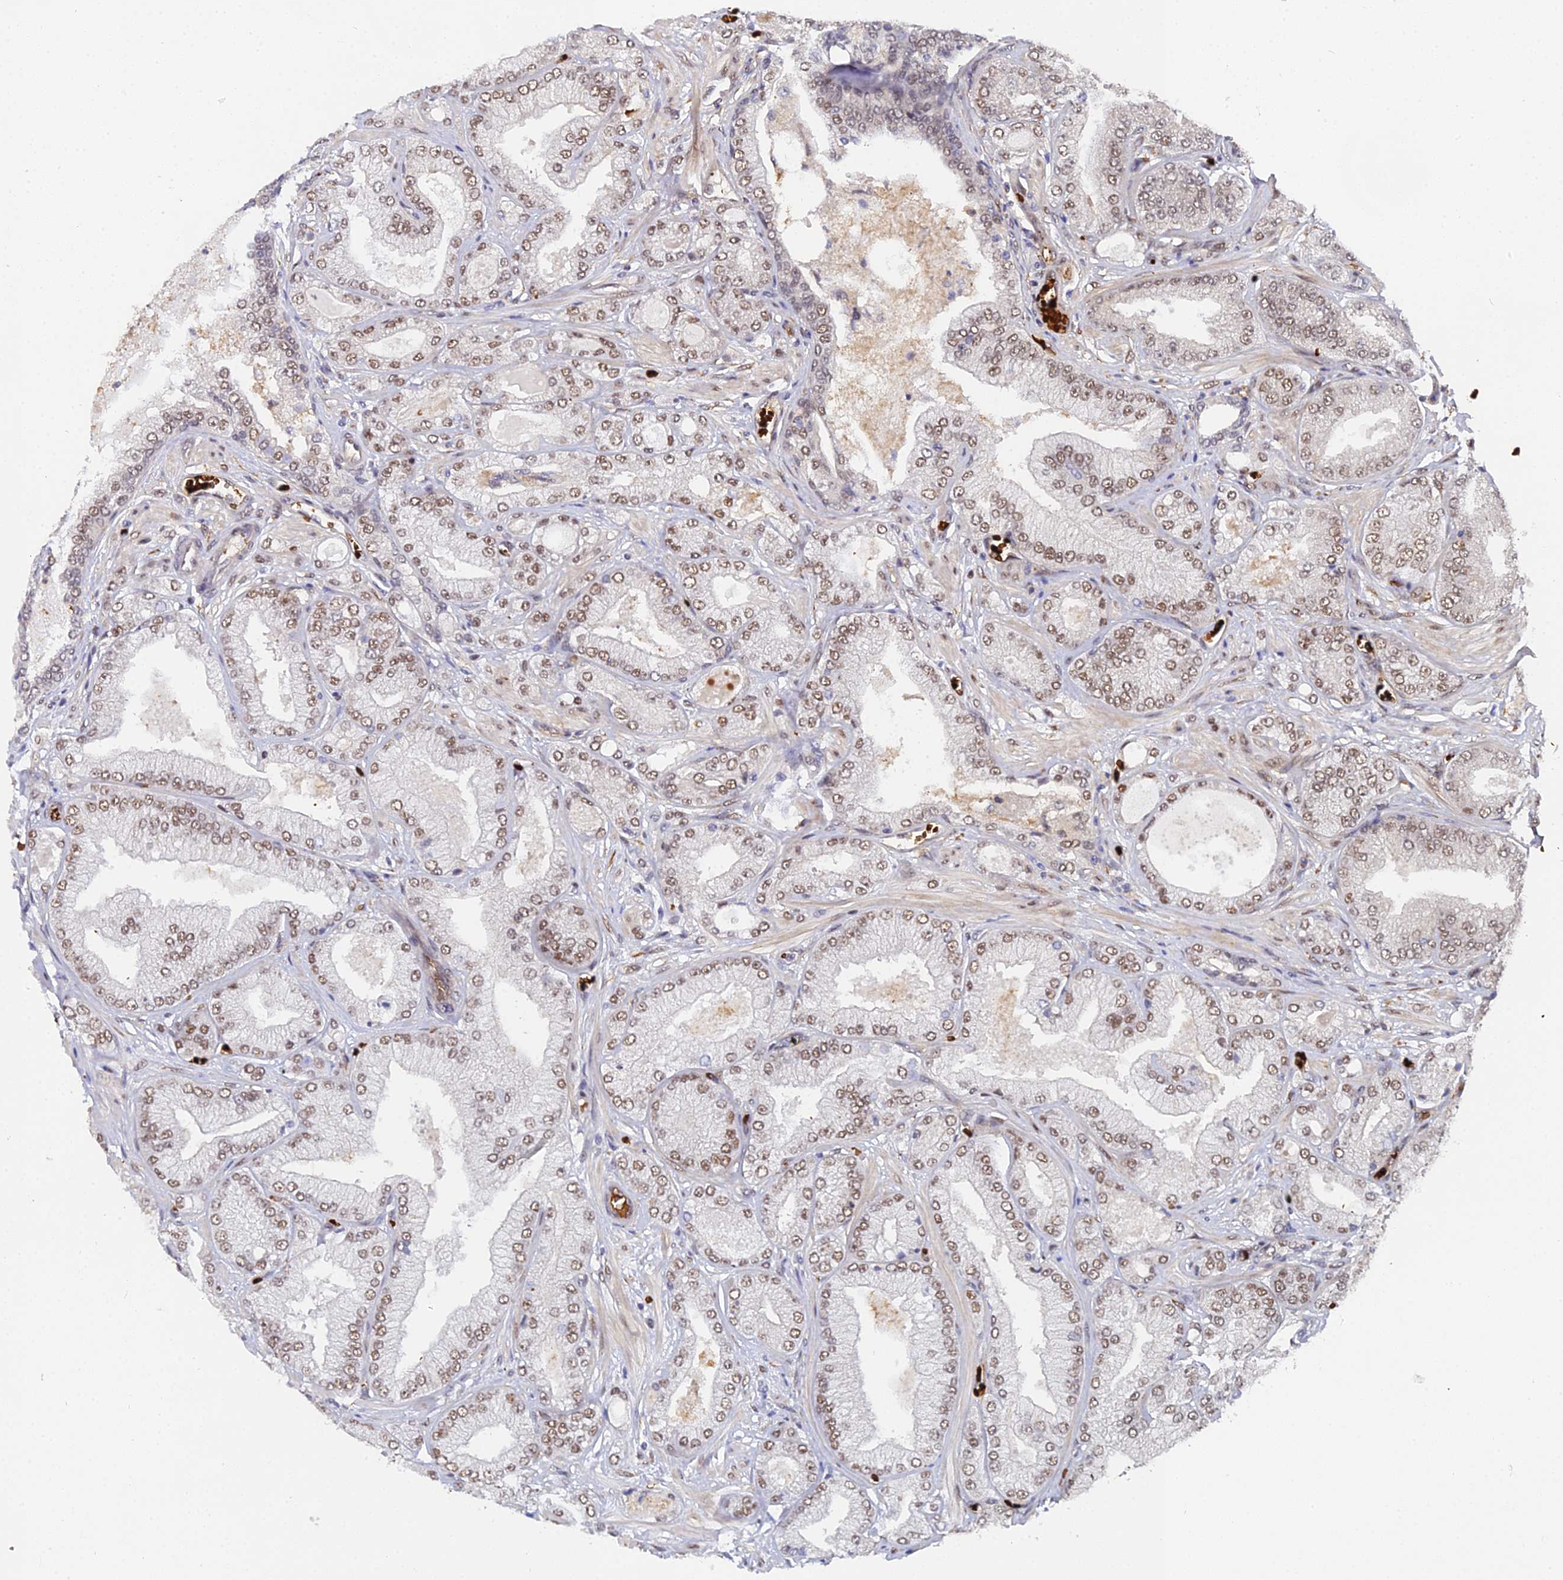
{"staining": {"intensity": "moderate", "quantity": ">75%", "location": "nuclear"}, "tissue": "prostate cancer", "cell_type": "Tumor cells", "image_type": "cancer", "snomed": [{"axis": "morphology", "description": "Adenocarcinoma, Low grade"}, {"axis": "topography", "description": "Prostate"}], "caption": "There is medium levels of moderate nuclear positivity in tumor cells of prostate cancer, as demonstrated by immunohistochemical staining (brown color).", "gene": "BCL9", "patient": {"sex": "male", "age": 55}}